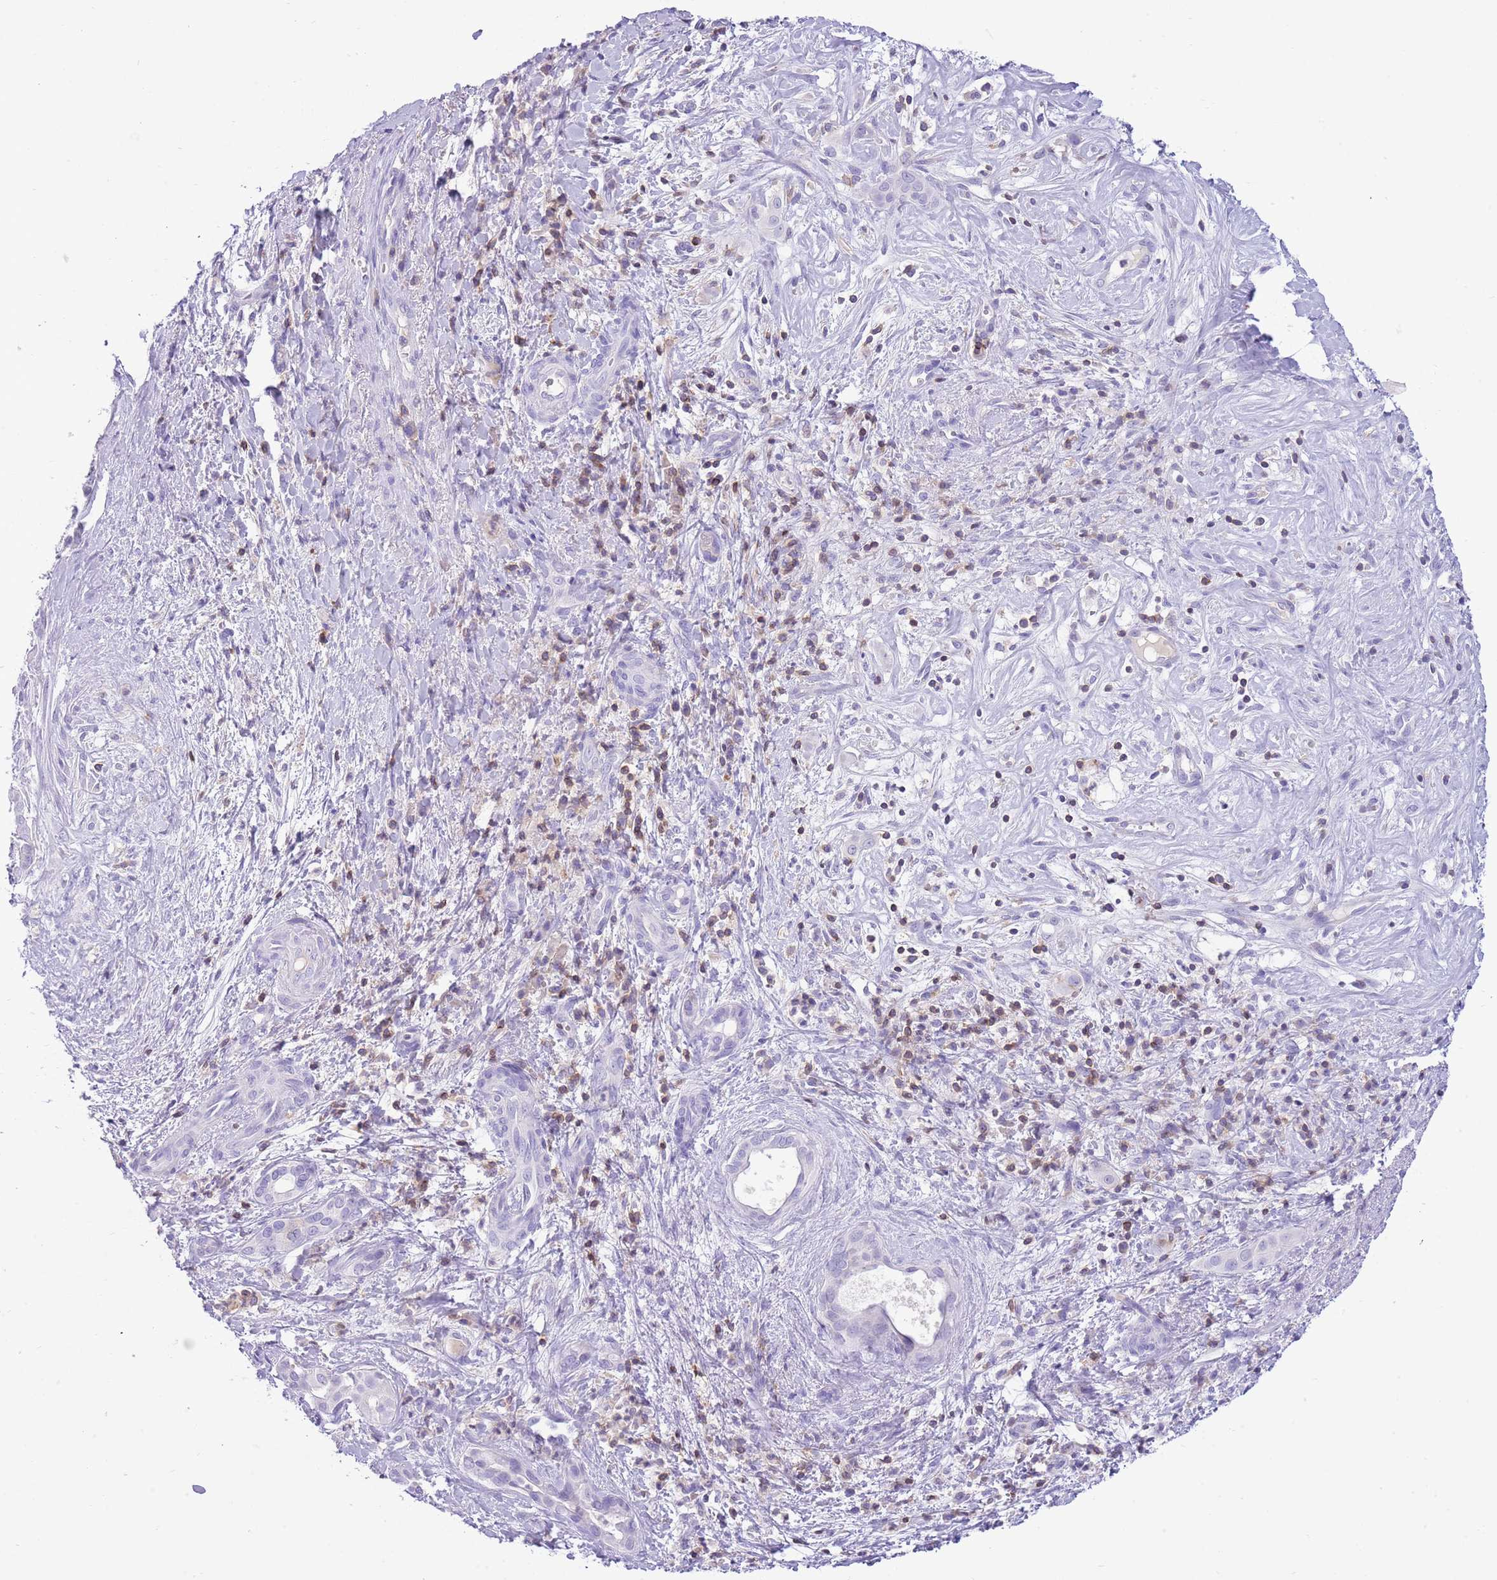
{"staining": {"intensity": "negative", "quantity": "none", "location": "none"}, "tissue": "liver cancer", "cell_type": "Tumor cells", "image_type": "cancer", "snomed": [{"axis": "morphology", "description": "Cholangiocarcinoma"}, {"axis": "topography", "description": "Liver"}], "caption": "Immunohistochemistry (IHC) of human cholangiocarcinoma (liver) shows no positivity in tumor cells.", "gene": "OR4Q3", "patient": {"sex": "male", "age": 67}}